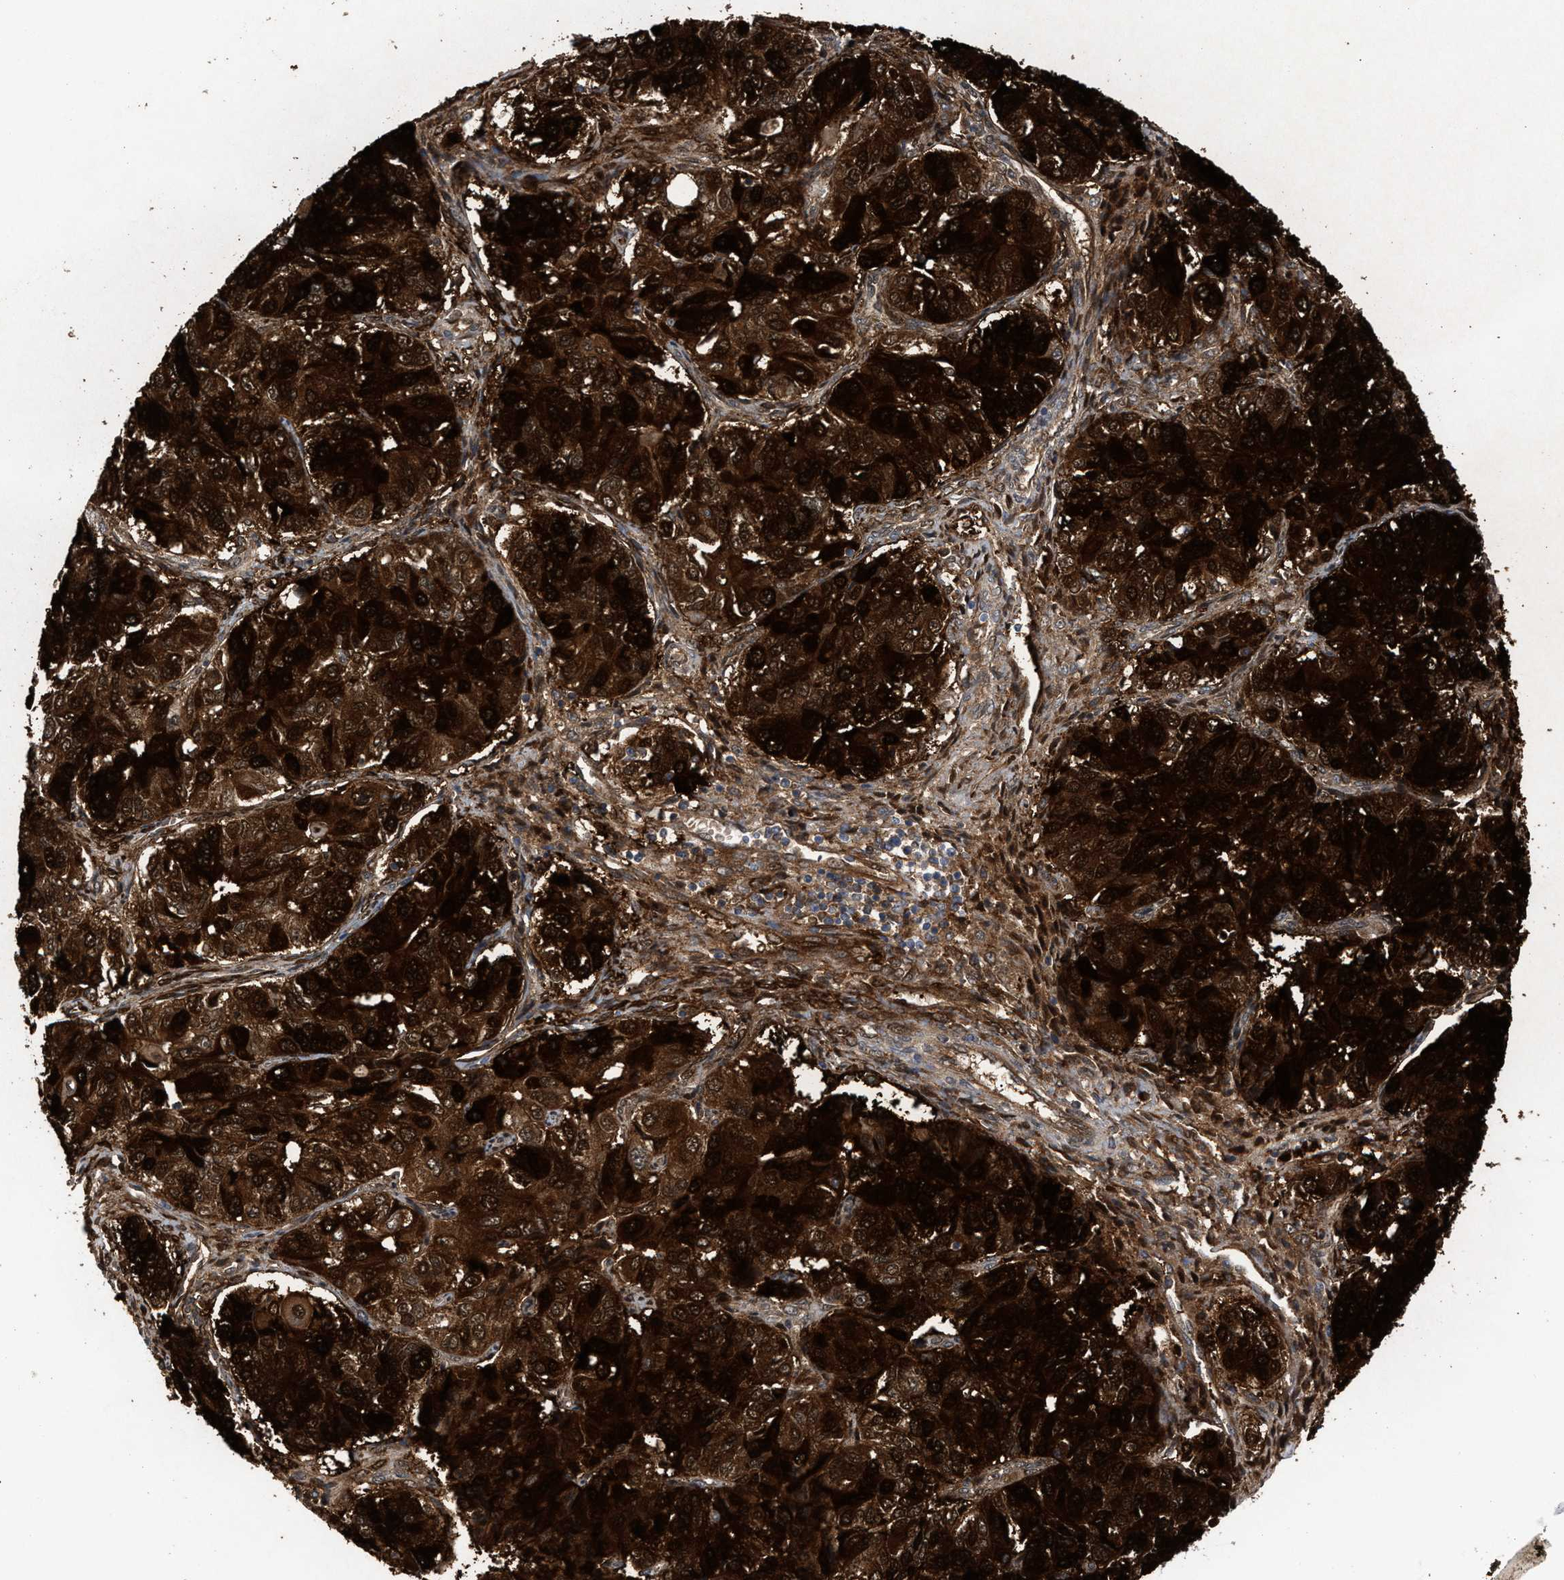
{"staining": {"intensity": "strong", "quantity": ">75%", "location": "cytoplasmic/membranous,nuclear"}, "tissue": "ovarian cancer", "cell_type": "Tumor cells", "image_type": "cancer", "snomed": [{"axis": "morphology", "description": "Carcinoma, endometroid"}, {"axis": "topography", "description": "Ovary"}], "caption": "IHC (DAB) staining of endometroid carcinoma (ovarian) reveals strong cytoplasmic/membranous and nuclear protein positivity in about >75% of tumor cells.", "gene": "TP53I3", "patient": {"sex": "female", "age": 51}}